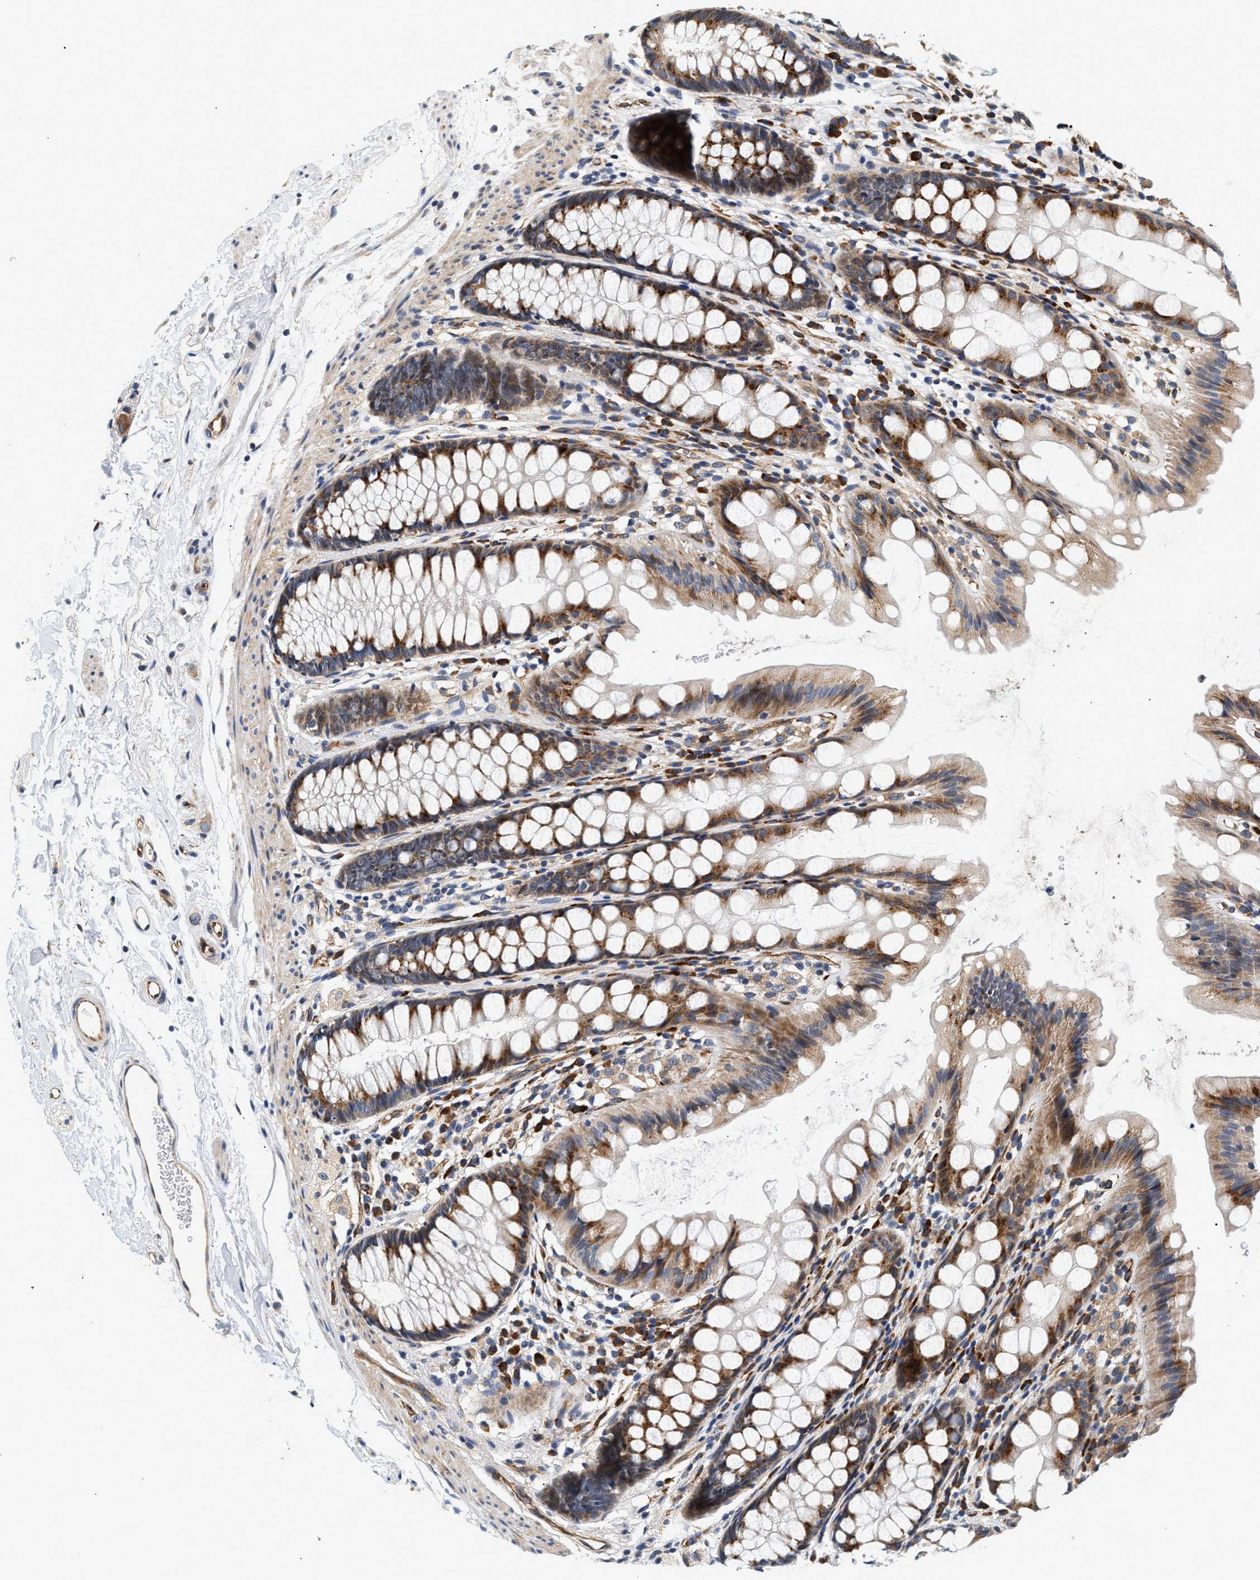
{"staining": {"intensity": "moderate", "quantity": ">75%", "location": "cytoplasmic/membranous"}, "tissue": "rectum", "cell_type": "Glandular cells", "image_type": "normal", "snomed": [{"axis": "morphology", "description": "Normal tissue, NOS"}, {"axis": "topography", "description": "Rectum"}], "caption": "An IHC histopathology image of benign tissue is shown. Protein staining in brown labels moderate cytoplasmic/membranous positivity in rectum within glandular cells. The protein is stained brown, and the nuclei are stained in blue (DAB IHC with brightfield microscopy, high magnification).", "gene": "IFT74", "patient": {"sex": "female", "age": 65}}